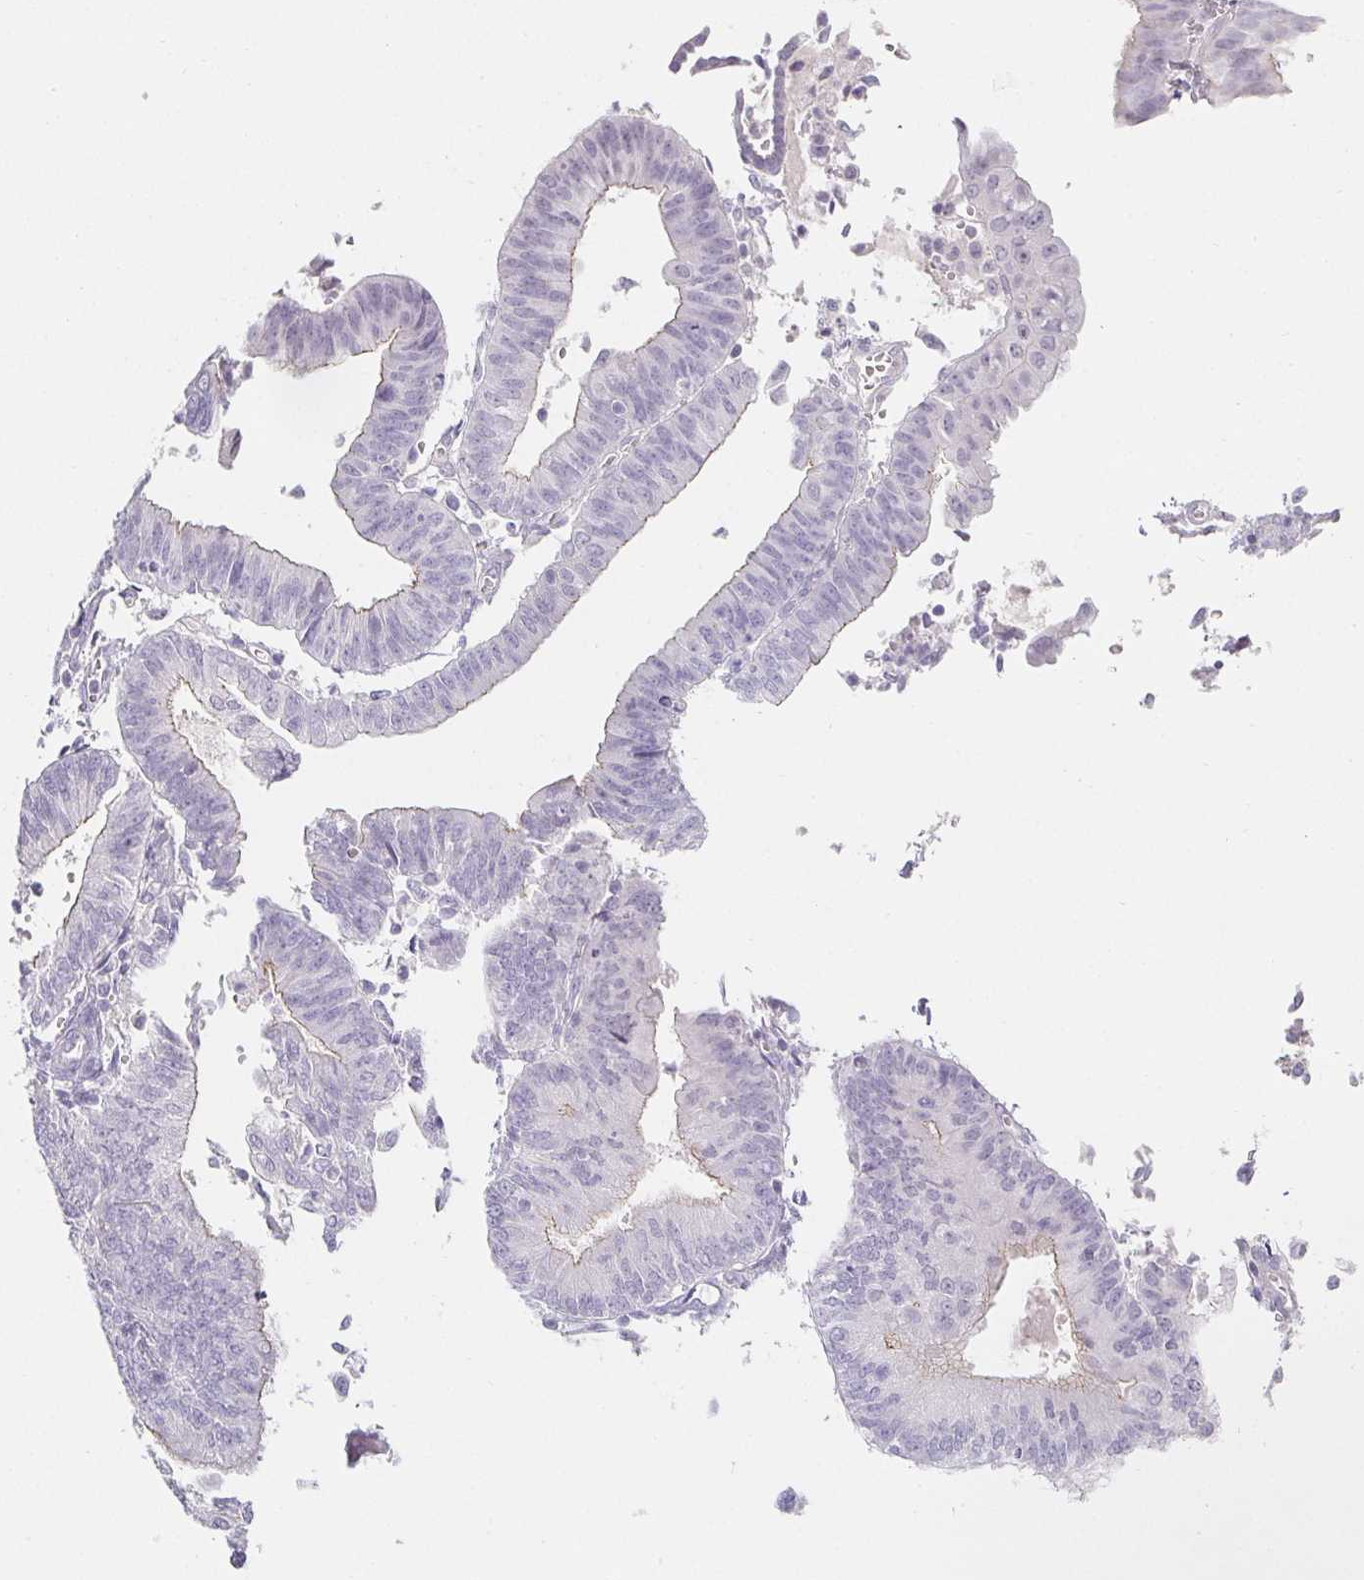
{"staining": {"intensity": "weak", "quantity": "<25%", "location": "cytoplasmic/membranous"}, "tissue": "endometrial cancer", "cell_type": "Tumor cells", "image_type": "cancer", "snomed": [{"axis": "morphology", "description": "Adenocarcinoma, NOS"}, {"axis": "topography", "description": "Endometrium"}], "caption": "IHC image of neoplastic tissue: adenocarcinoma (endometrial) stained with DAB (3,3'-diaminobenzidine) reveals no significant protein expression in tumor cells.", "gene": "PDX1", "patient": {"sex": "female", "age": 65}}